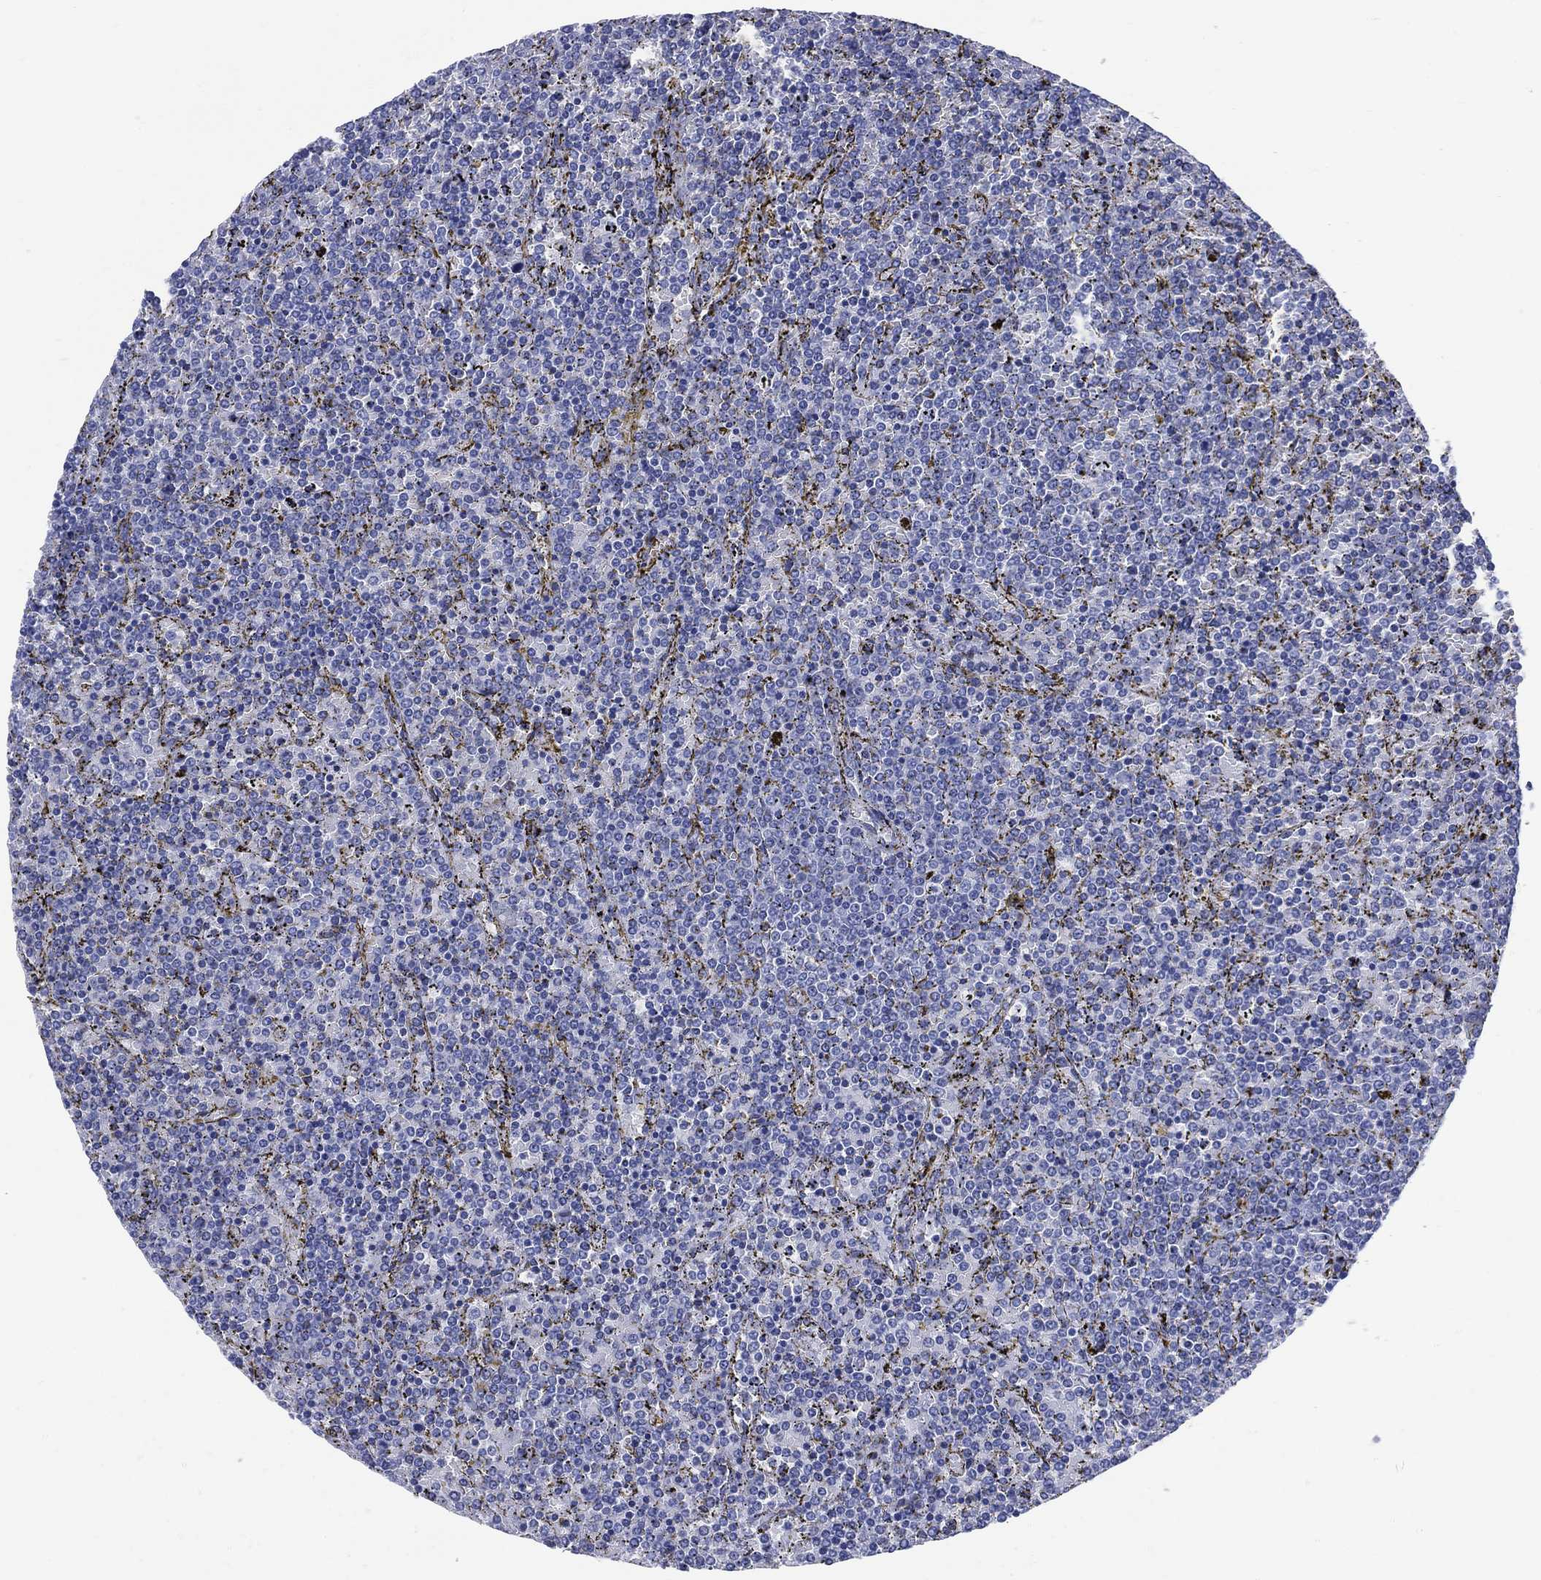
{"staining": {"intensity": "negative", "quantity": "none", "location": "none"}, "tissue": "lymphoma", "cell_type": "Tumor cells", "image_type": "cancer", "snomed": [{"axis": "morphology", "description": "Malignant lymphoma, non-Hodgkin's type, Low grade"}, {"axis": "topography", "description": "Spleen"}], "caption": "High power microscopy histopathology image of an immunohistochemistry photomicrograph of lymphoma, revealing no significant expression in tumor cells.", "gene": "LRRD1", "patient": {"sex": "female", "age": 77}}